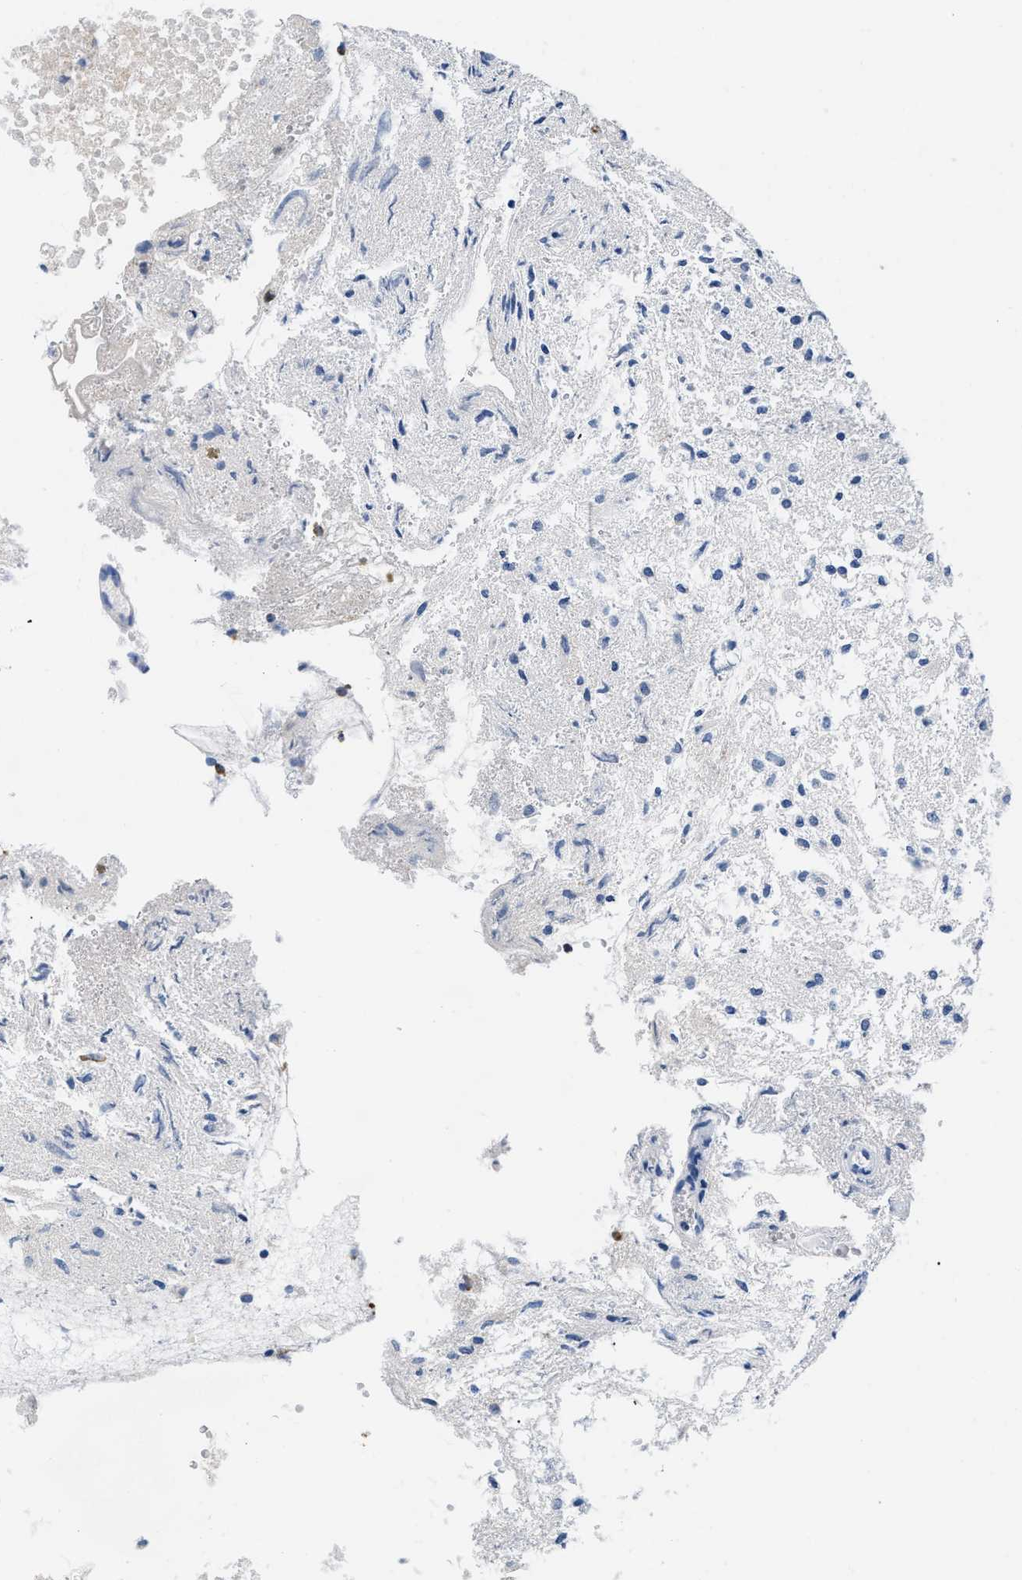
{"staining": {"intensity": "negative", "quantity": "none", "location": "none"}, "tissue": "glioma", "cell_type": "Tumor cells", "image_type": "cancer", "snomed": [{"axis": "morphology", "description": "Glioma, malignant, High grade"}, {"axis": "topography", "description": "Brain"}], "caption": "High power microscopy photomicrograph of an IHC micrograph of glioma, revealing no significant expression in tumor cells.", "gene": "BOLL", "patient": {"sex": "female", "age": 59}}